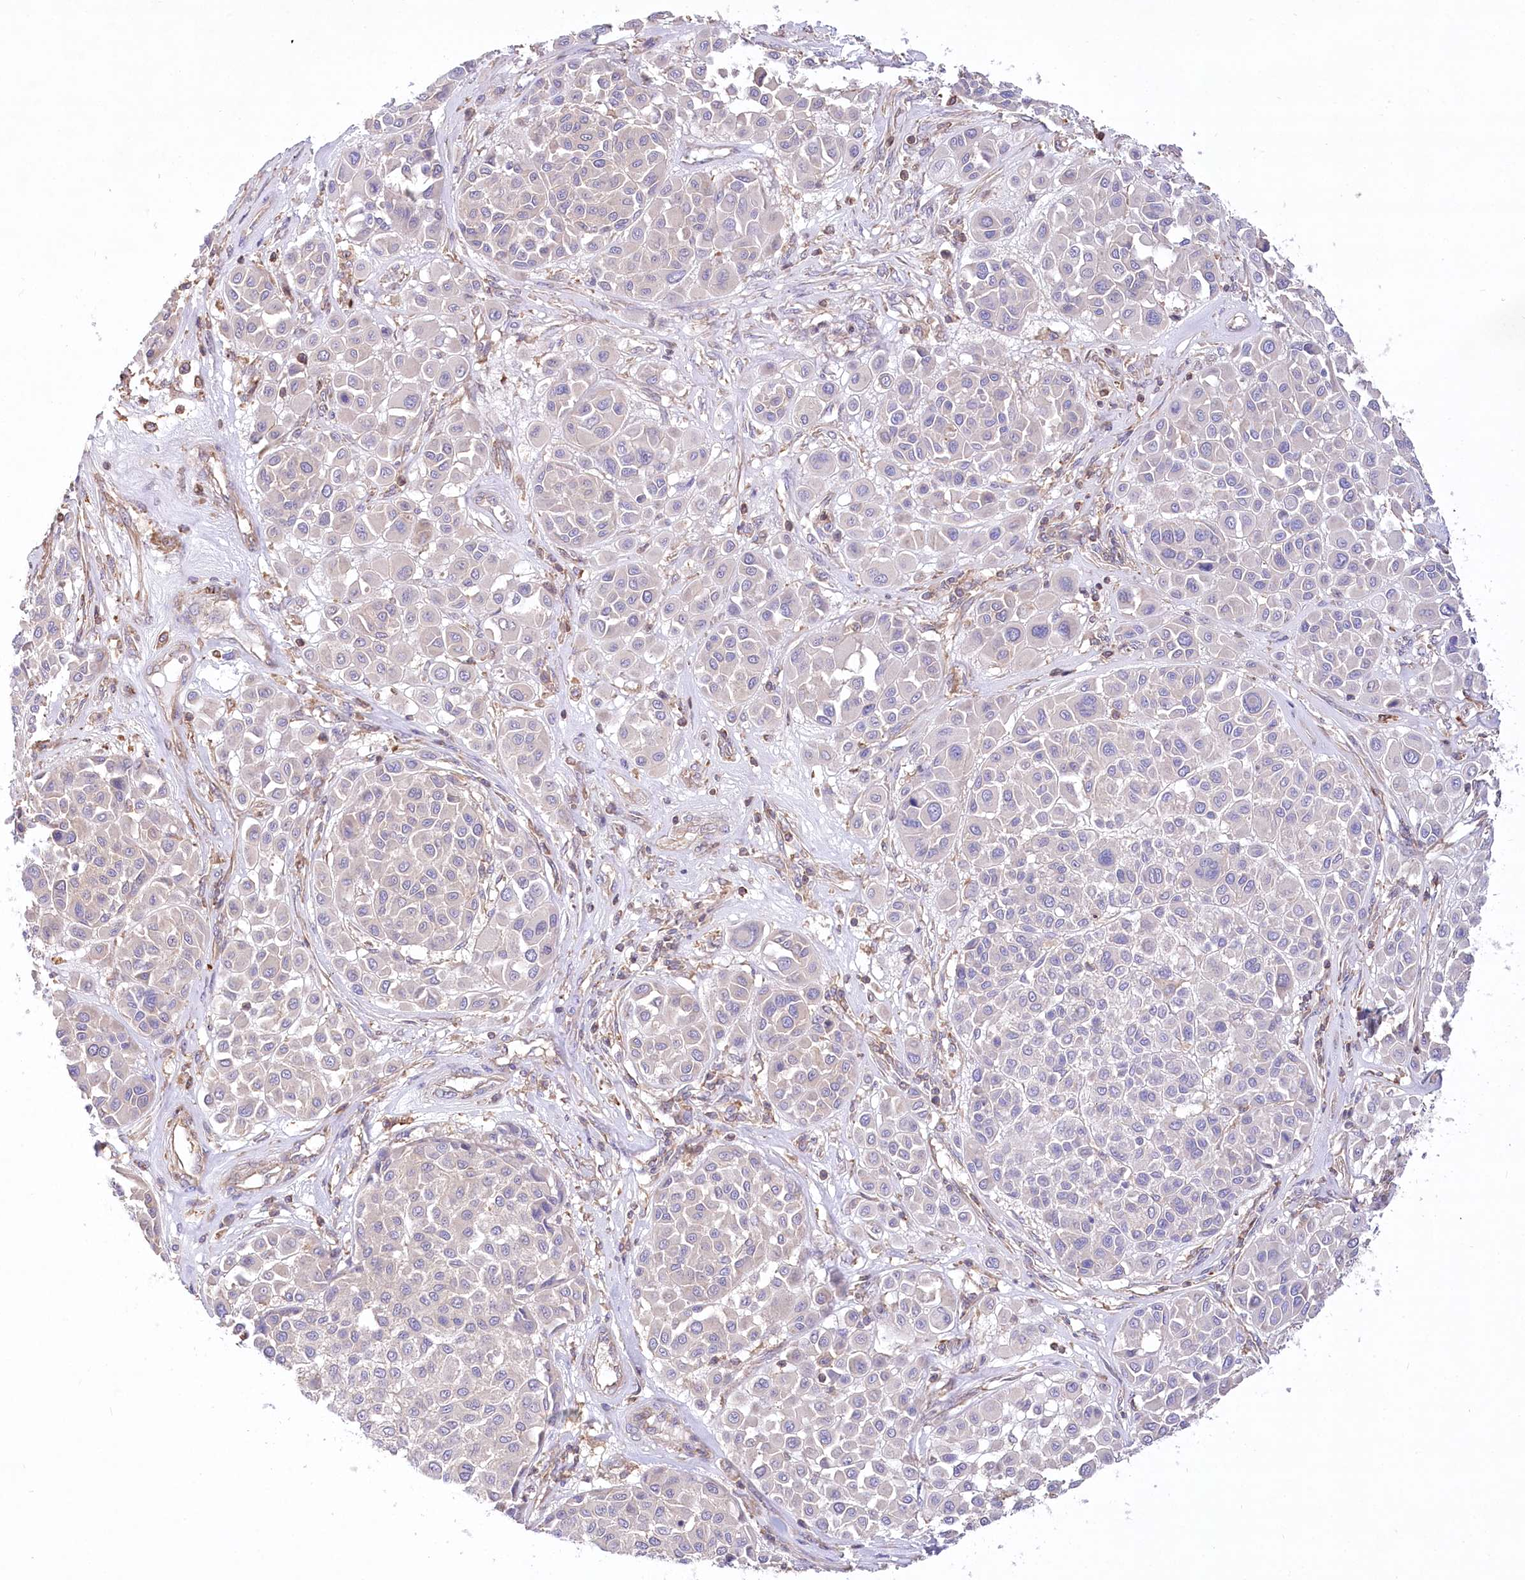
{"staining": {"intensity": "negative", "quantity": "none", "location": "none"}, "tissue": "melanoma", "cell_type": "Tumor cells", "image_type": "cancer", "snomed": [{"axis": "morphology", "description": "Malignant melanoma, Metastatic site"}, {"axis": "topography", "description": "Soft tissue"}], "caption": "A photomicrograph of malignant melanoma (metastatic site) stained for a protein displays no brown staining in tumor cells.", "gene": "UMPS", "patient": {"sex": "male", "age": 41}}